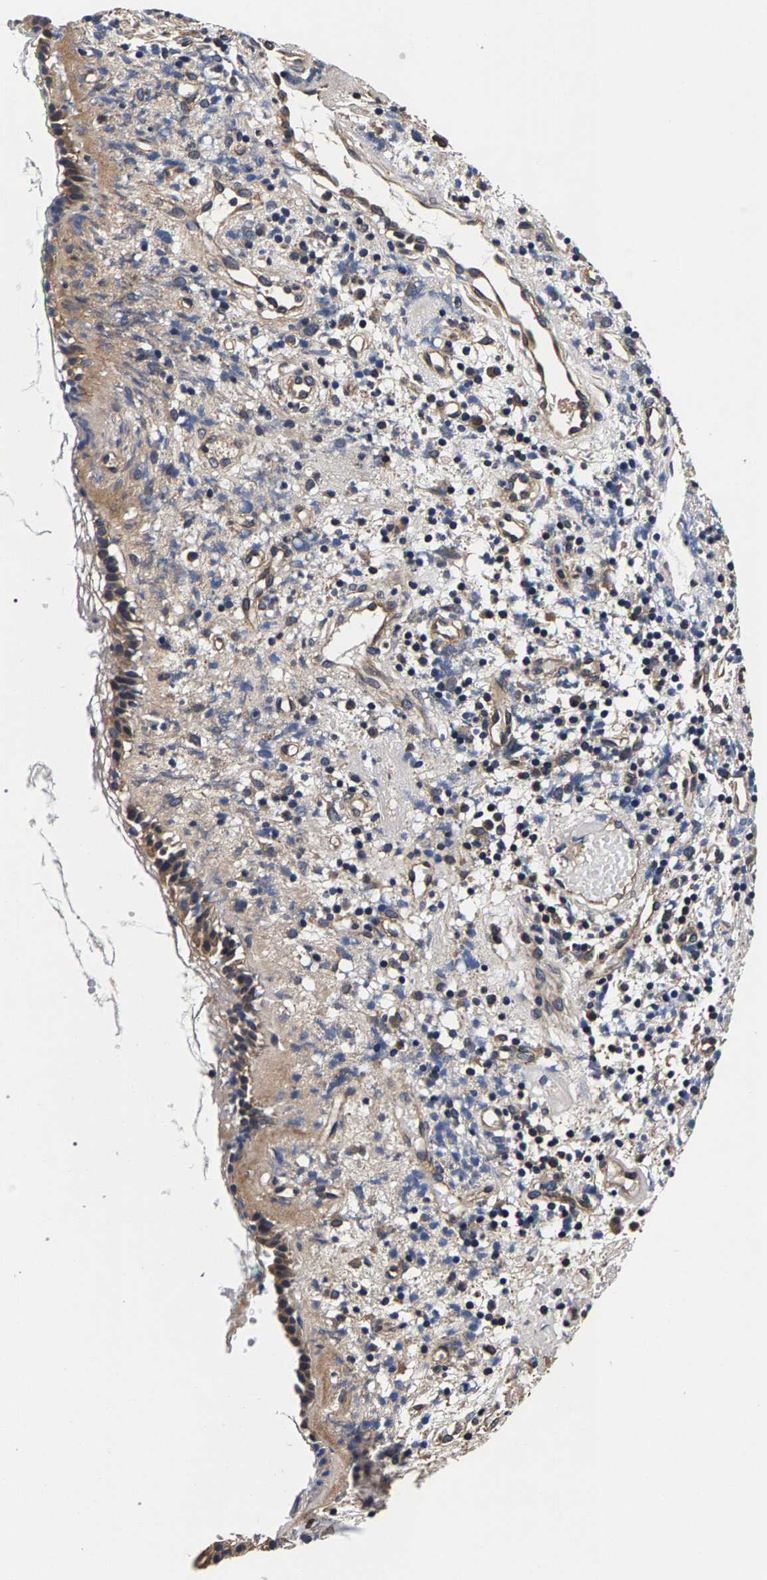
{"staining": {"intensity": "moderate", "quantity": ">75%", "location": "cytoplasmic/membranous"}, "tissue": "nasopharynx", "cell_type": "Respiratory epithelial cells", "image_type": "normal", "snomed": [{"axis": "morphology", "description": "Normal tissue, NOS"}, {"axis": "morphology", "description": "Basal cell carcinoma"}, {"axis": "topography", "description": "Cartilage tissue"}, {"axis": "topography", "description": "Nasopharynx"}, {"axis": "topography", "description": "Oral tissue"}], "caption": "This histopathology image exhibits immunohistochemistry (IHC) staining of benign human nasopharynx, with medium moderate cytoplasmic/membranous staining in approximately >75% of respiratory epithelial cells.", "gene": "MARCHF7", "patient": {"sex": "female", "age": 77}}